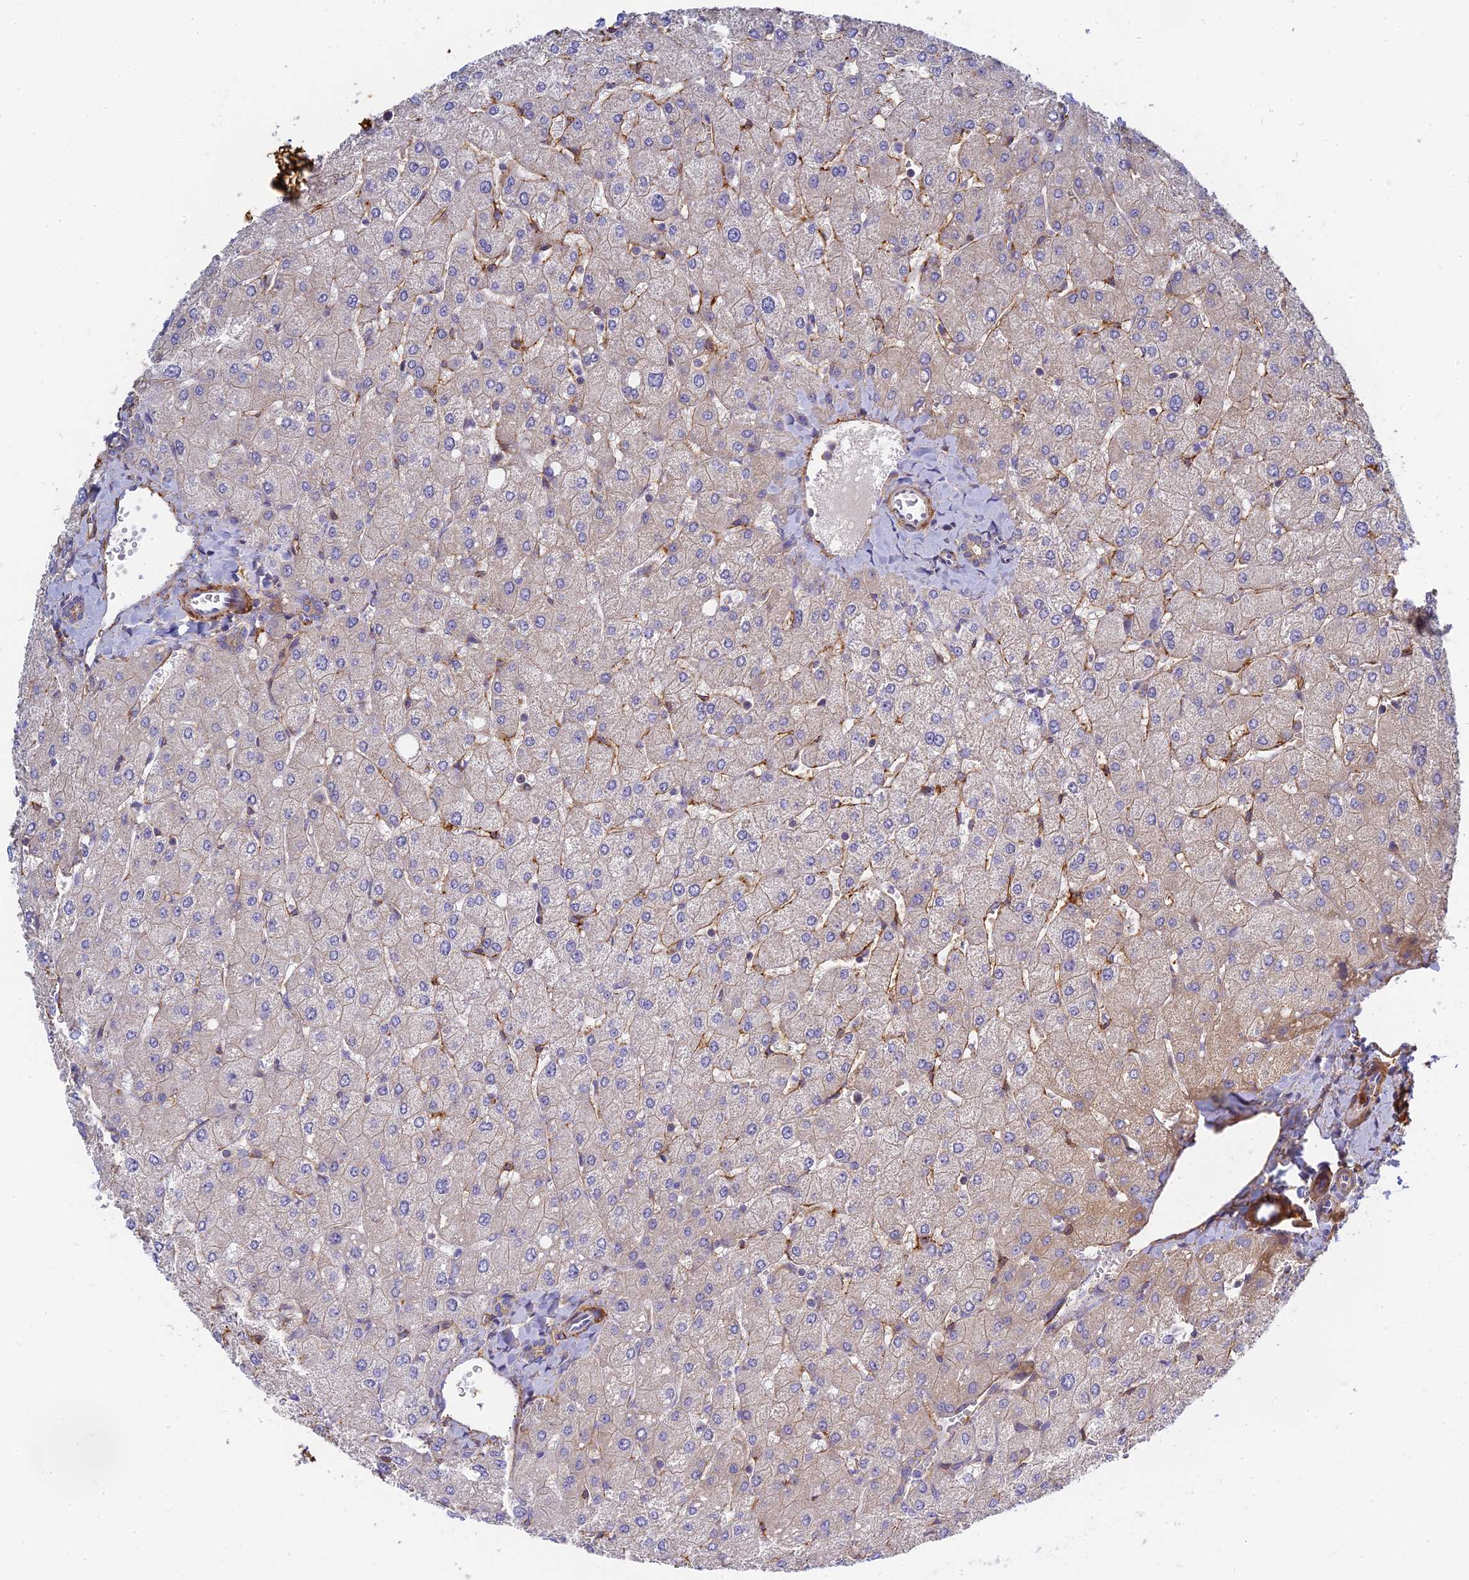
{"staining": {"intensity": "weak", "quantity": "25%-75%", "location": "cytoplasmic/membranous"}, "tissue": "liver", "cell_type": "Cholangiocytes", "image_type": "normal", "snomed": [{"axis": "morphology", "description": "Normal tissue, NOS"}, {"axis": "topography", "description": "Liver"}], "caption": "Protein expression analysis of benign liver demonstrates weak cytoplasmic/membranous staining in approximately 25%-75% of cholangiocytes. The protein of interest is shown in brown color, while the nuclei are stained blue.", "gene": "MRPL15", "patient": {"sex": "male", "age": 55}}